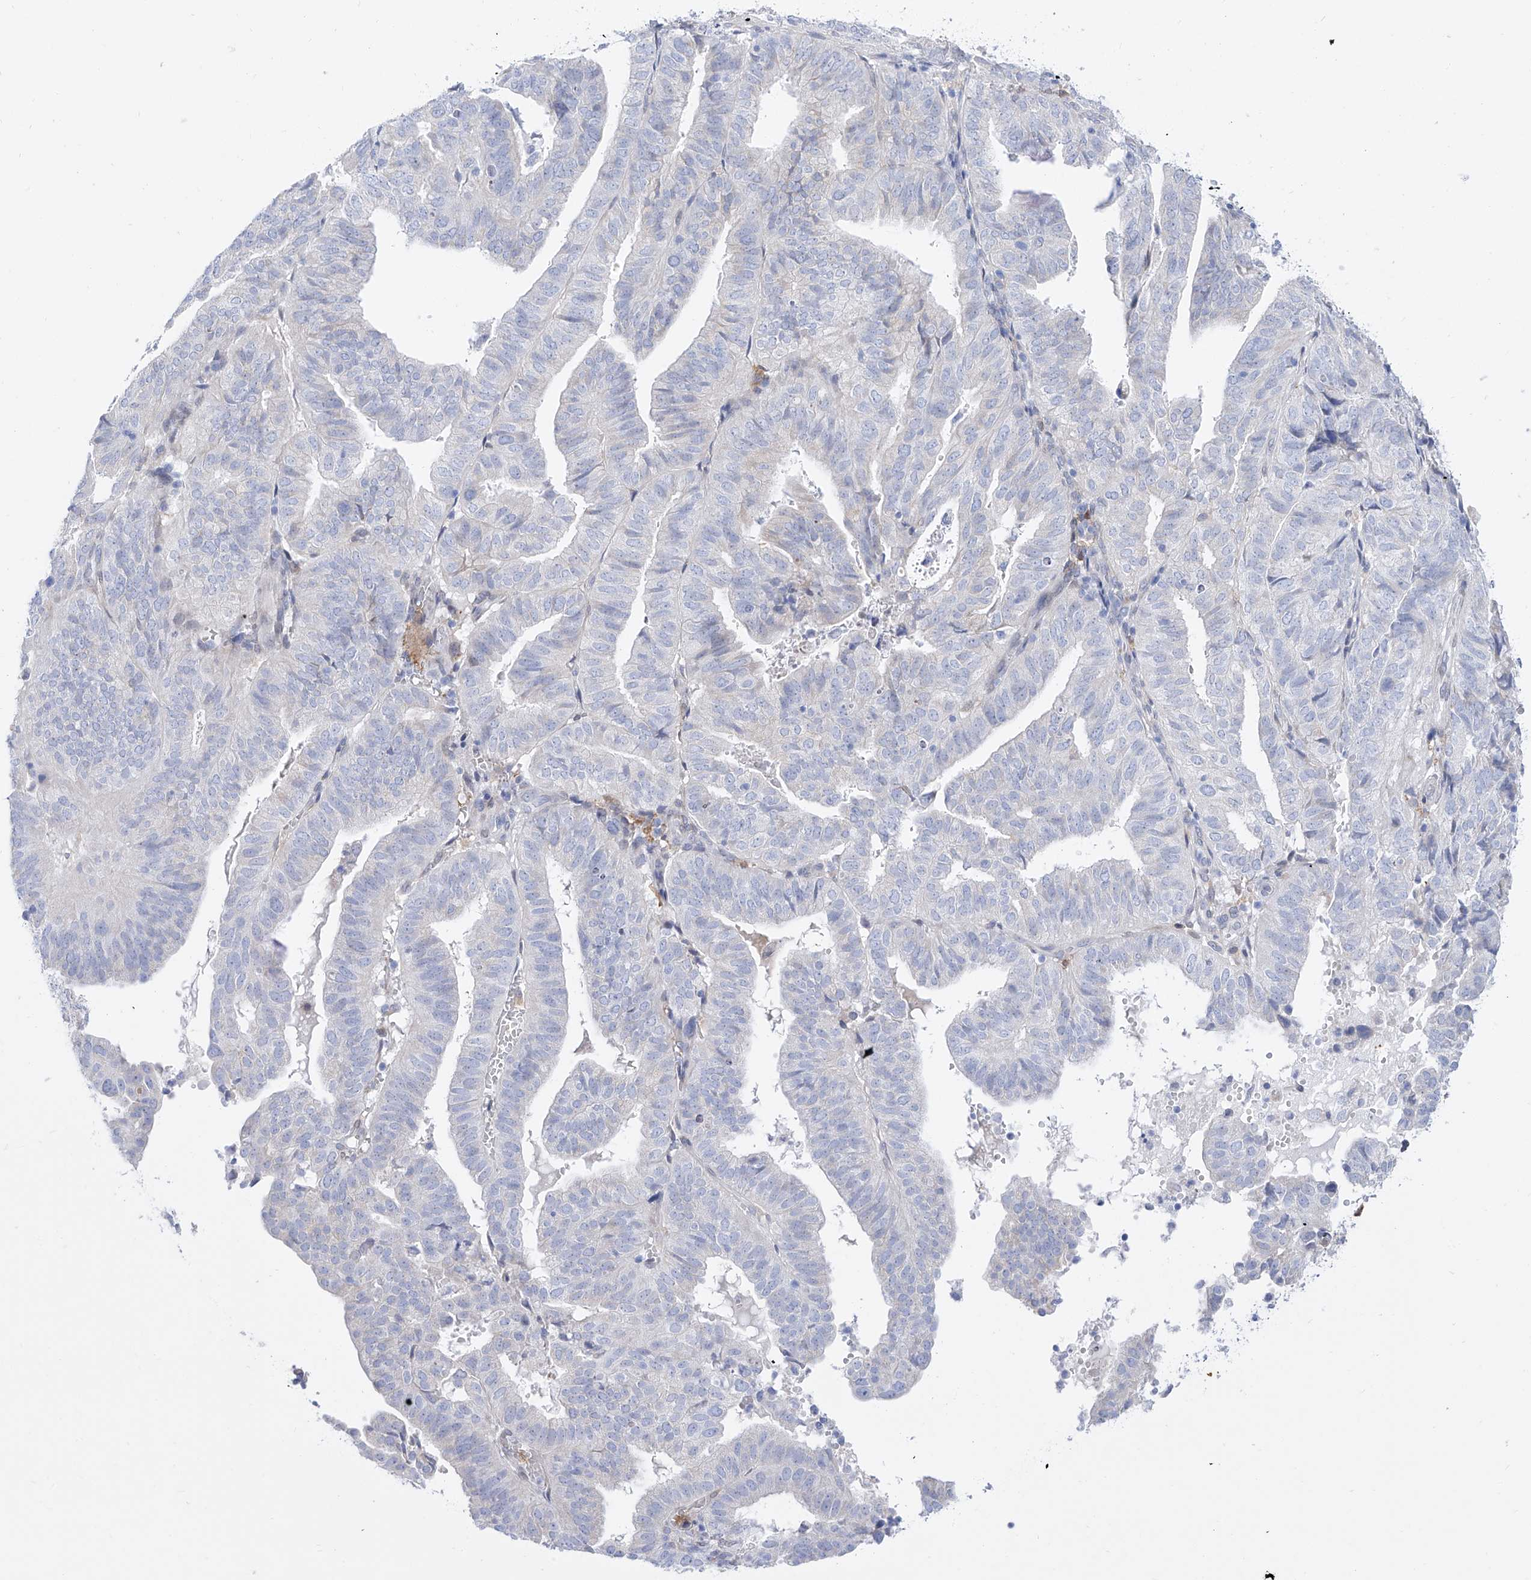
{"staining": {"intensity": "negative", "quantity": "none", "location": "none"}, "tissue": "endometrial cancer", "cell_type": "Tumor cells", "image_type": "cancer", "snomed": [{"axis": "morphology", "description": "Adenocarcinoma, NOS"}, {"axis": "topography", "description": "Uterus"}], "caption": "DAB (3,3'-diaminobenzidine) immunohistochemical staining of adenocarcinoma (endometrial) shows no significant staining in tumor cells.", "gene": "LCLAT1", "patient": {"sex": "female", "age": 77}}